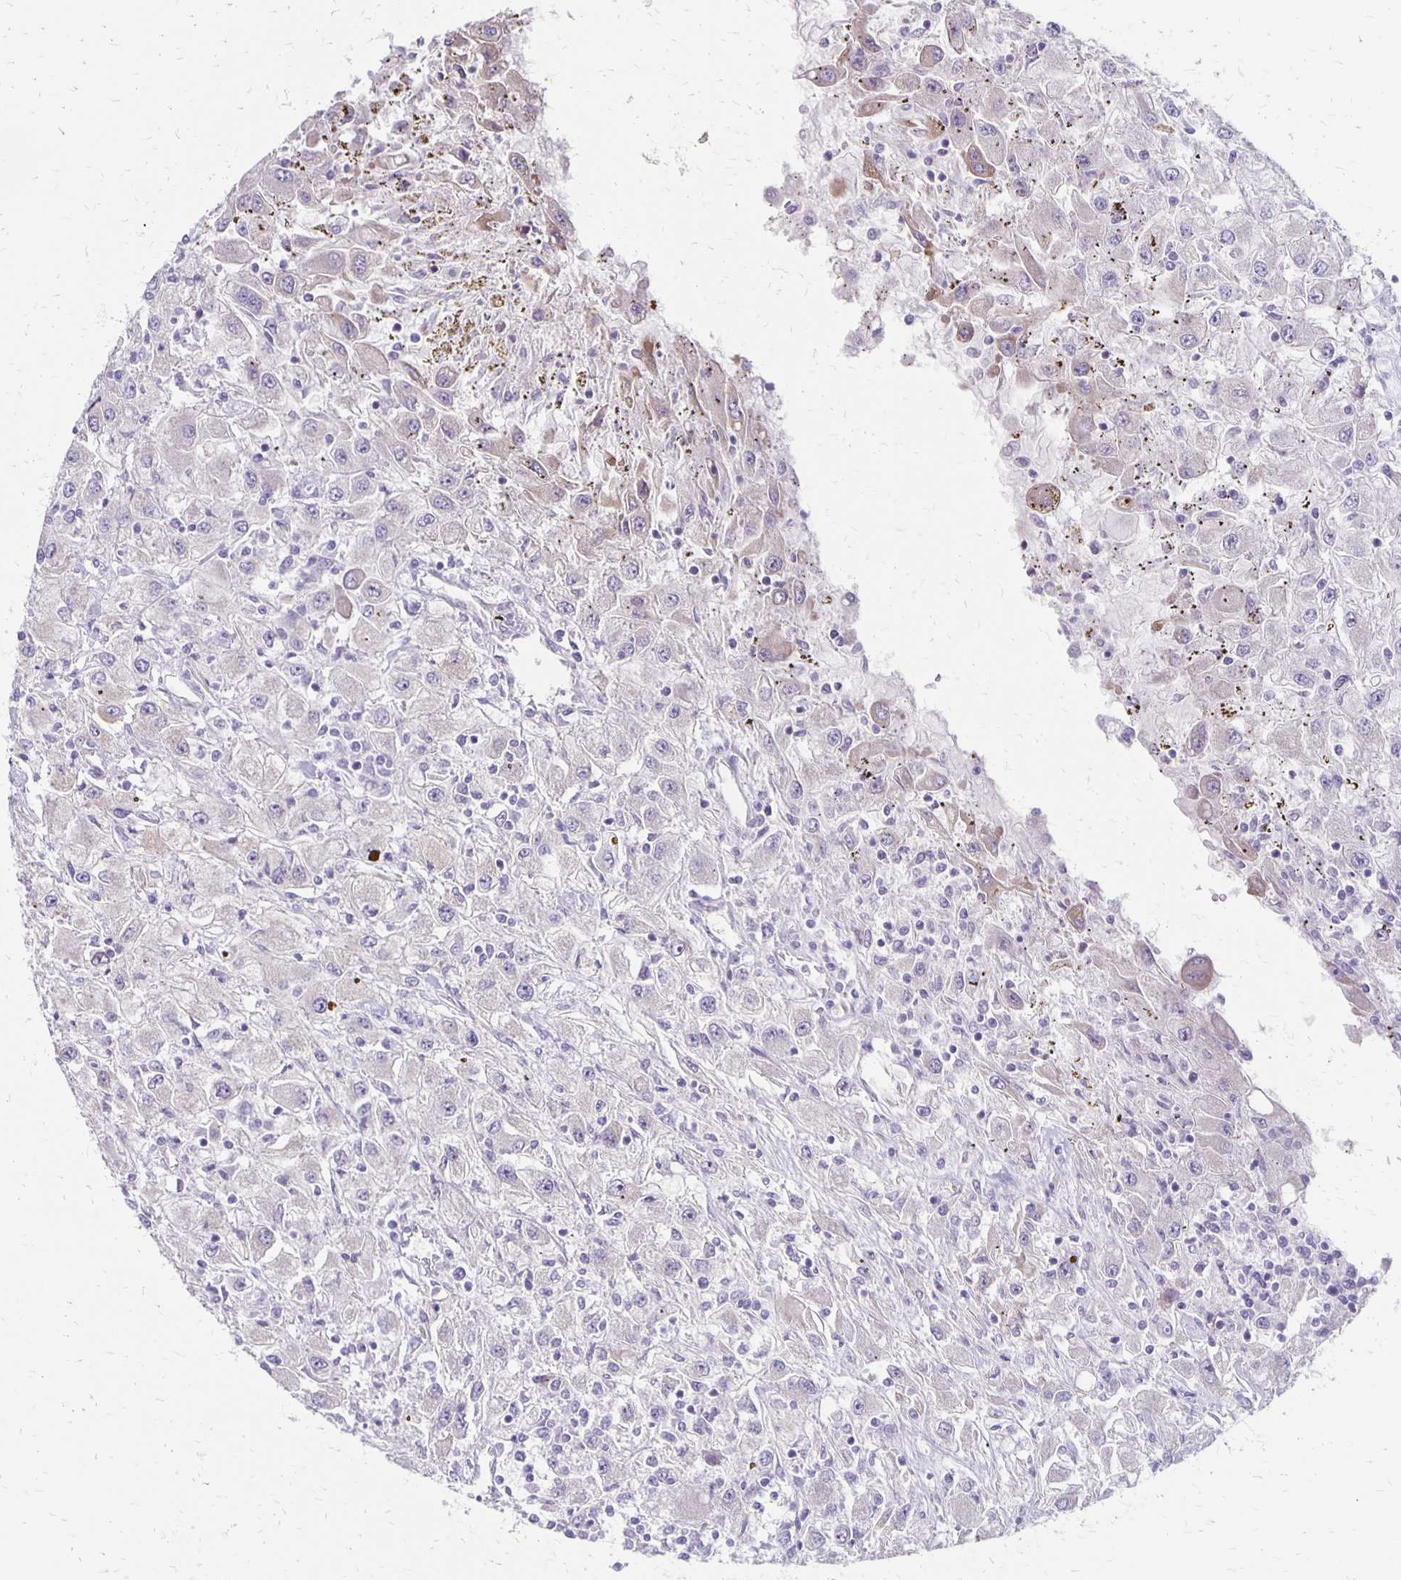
{"staining": {"intensity": "negative", "quantity": "none", "location": "none"}, "tissue": "renal cancer", "cell_type": "Tumor cells", "image_type": "cancer", "snomed": [{"axis": "morphology", "description": "Adenocarcinoma, NOS"}, {"axis": "topography", "description": "Kidney"}], "caption": "The photomicrograph displays no staining of tumor cells in renal adenocarcinoma.", "gene": "HOMER1", "patient": {"sex": "female", "age": 67}}